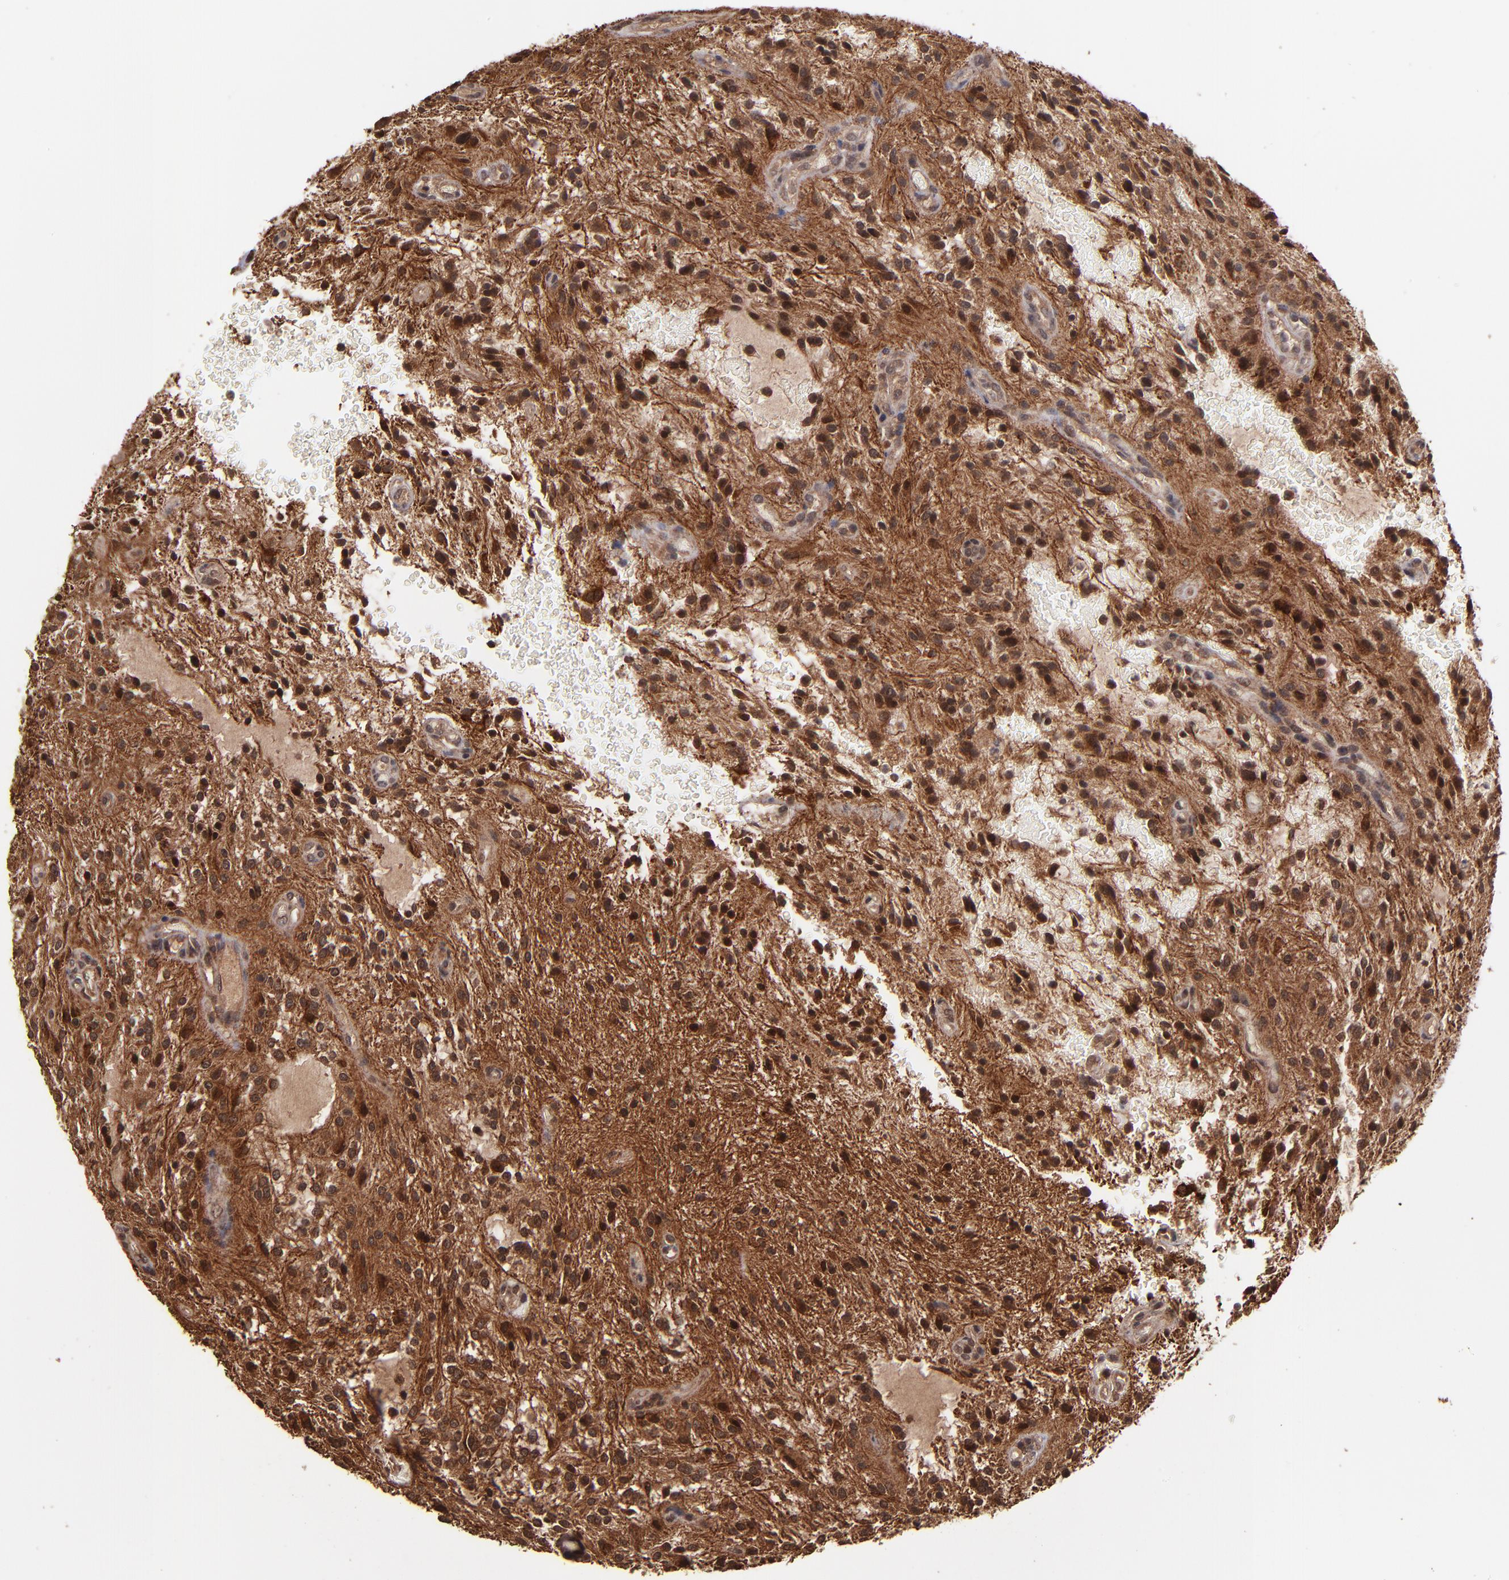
{"staining": {"intensity": "strong", "quantity": ">75%", "location": "cytoplasmic/membranous"}, "tissue": "glioma", "cell_type": "Tumor cells", "image_type": "cancer", "snomed": [{"axis": "morphology", "description": "Glioma, malignant, NOS"}, {"axis": "topography", "description": "Cerebellum"}], "caption": "Approximately >75% of tumor cells in human glioma (malignant) demonstrate strong cytoplasmic/membranous protein positivity as visualized by brown immunohistochemical staining.", "gene": "NFE2L2", "patient": {"sex": "female", "age": 10}}